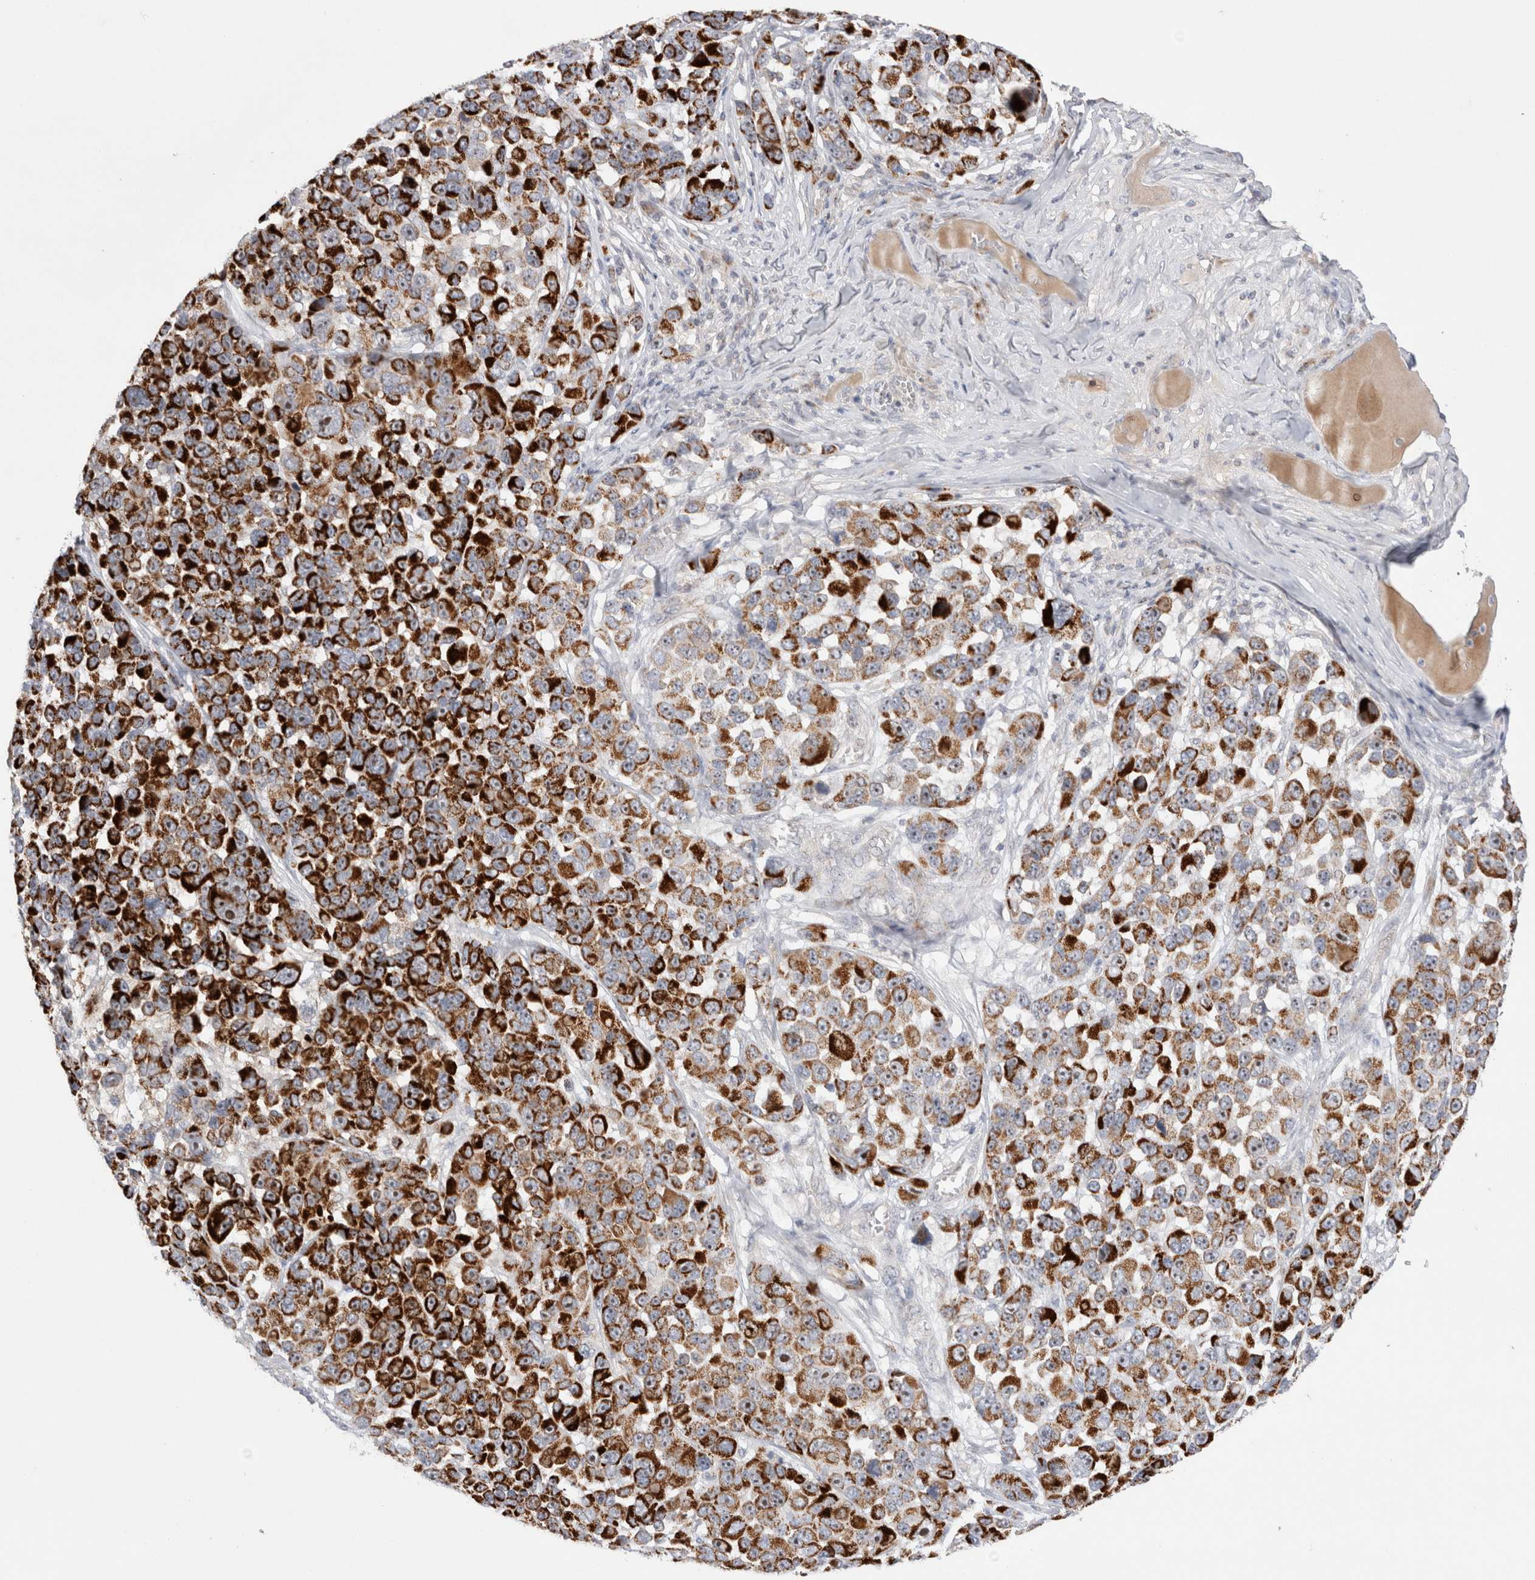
{"staining": {"intensity": "strong", "quantity": ">75%", "location": "cytoplasmic/membranous"}, "tissue": "melanoma", "cell_type": "Tumor cells", "image_type": "cancer", "snomed": [{"axis": "morphology", "description": "Malignant melanoma, NOS"}, {"axis": "topography", "description": "Skin"}], "caption": "The micrograph reveals a brown stain indicating the presence of a protein in the cytoplasmic/membranous of tumor cells in melanoma.", "gene": "CHADL", "patient": {"sex": "male", "age": 53}}